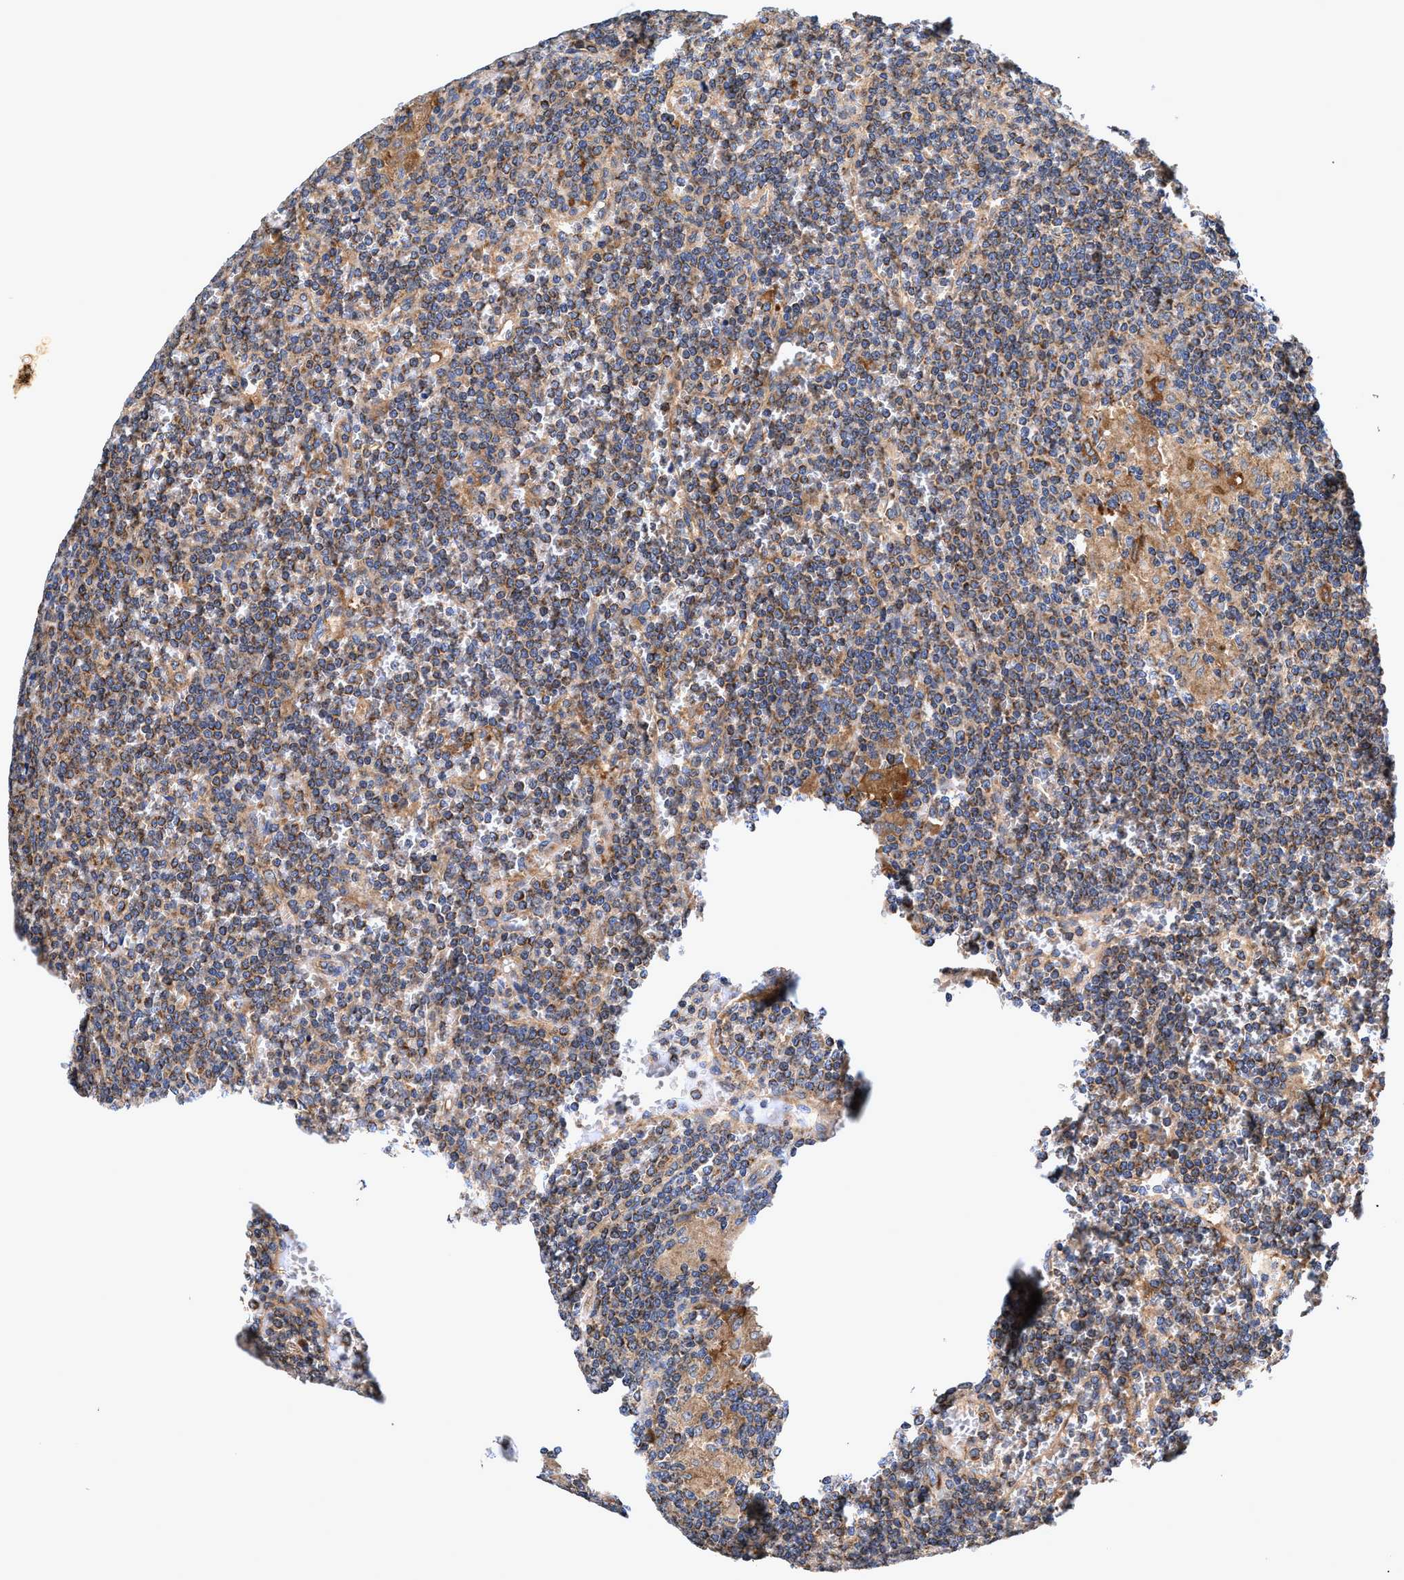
{"staining": {"intensity": "moderate", "quantity": ">75%", "location": "cytoplasmic/membranous"}, "tissue": "lymphoma", "cell_type": "Tumor cells", "image_type": "cancer", "snomed": [{"axis": "morphology", "description": "Malignant lymphoma, non-Hodgkin's type, Low grade"}, {"axis": "topography", "description": "Spleen"}], "caption": "This photomicrograph shows IHC staining of human low-grade malignant lymphoma, non-Hodgkin's type, with medium moderate cytoplasmic/membranous staining in approximately >75% of tumor cells.", "gene": "EFNA4", "patient": {"sex": "female", "age": 19}}